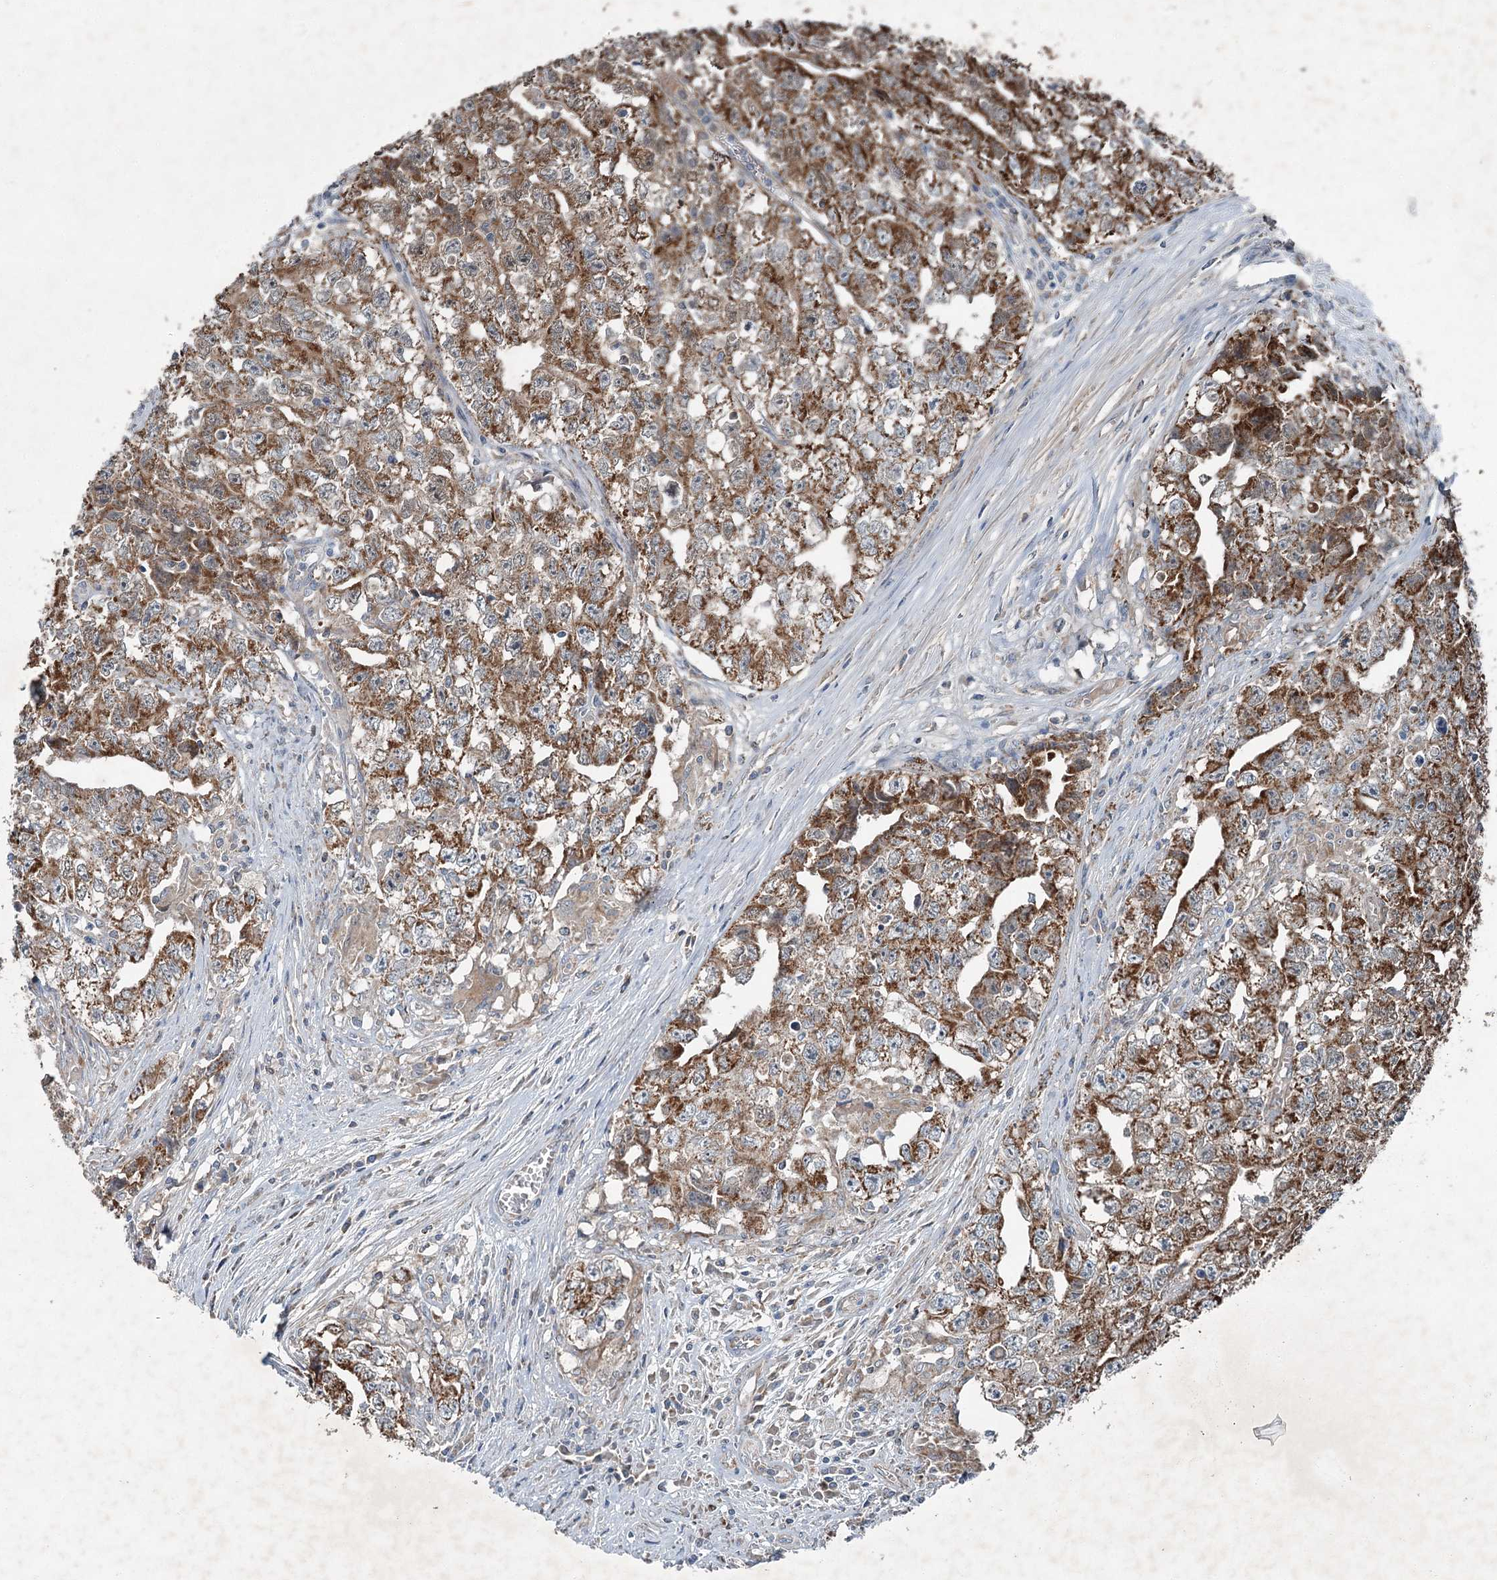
{"staining": {"intensity": "moderate", "quantity": ">75%", "location": "cytoplasmic/membranous"}, "tissue": "testis cancer", "cell_type": "Tumor cells", "image_type": "cancer", "snomed": [{"axis": "morphology", "description": "Seminoma, NOS"}, {"axis": "morphology", "description": "Carcinoma, Embryonal, NOS"}, {"axis": "topography", "description": "Testis"}], "caption": "Protein analysis of testis cancer tissue reveals moderate cytoplasmic/membranous expression in about >75% of tumor cells.", "gene": "CHCHD5", "patient": {"sex": "male", "age": 43}}